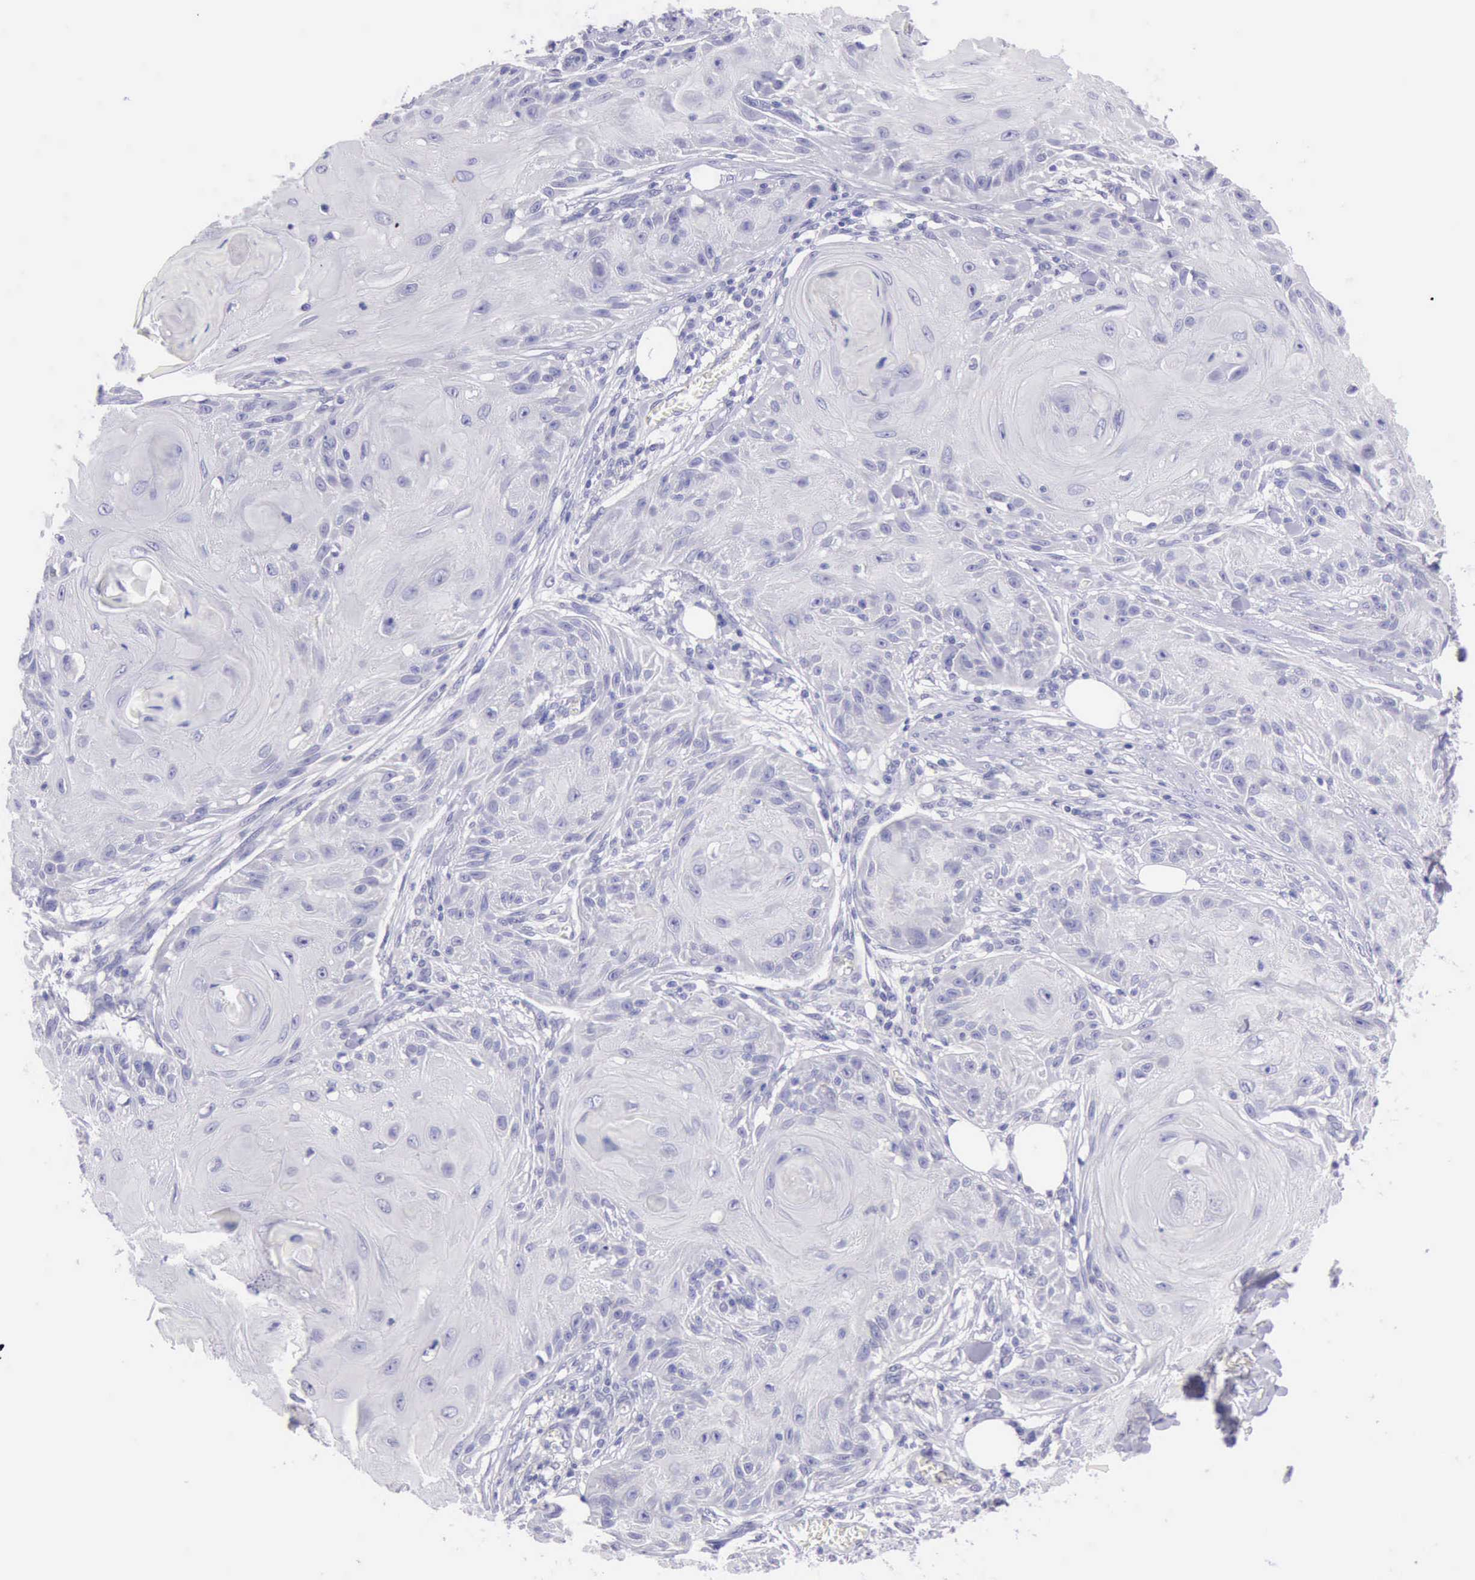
{"staining": {"intensity": "negative", "quantity": "none", "location": "none"}, "tissue": "skin cancer", "cell_type": "Tumor cells", "image_type": "cancer", "snomed": [{"axis": "morphology", "description": "Squamous cell carcinoma, NOS"}, {"axis": "topography", "description": "Skin"}], "caption": "High magnification brightfield microscopy of skin squamous cell carcinoma stained with DAB (3,3'-diaminobenzidine) (brown) and counterstained with hematoxylin (blue): tumor cells show no significant expression.", "gene": "LRFN5", "patient": {"sex": "female", "age": 88}}